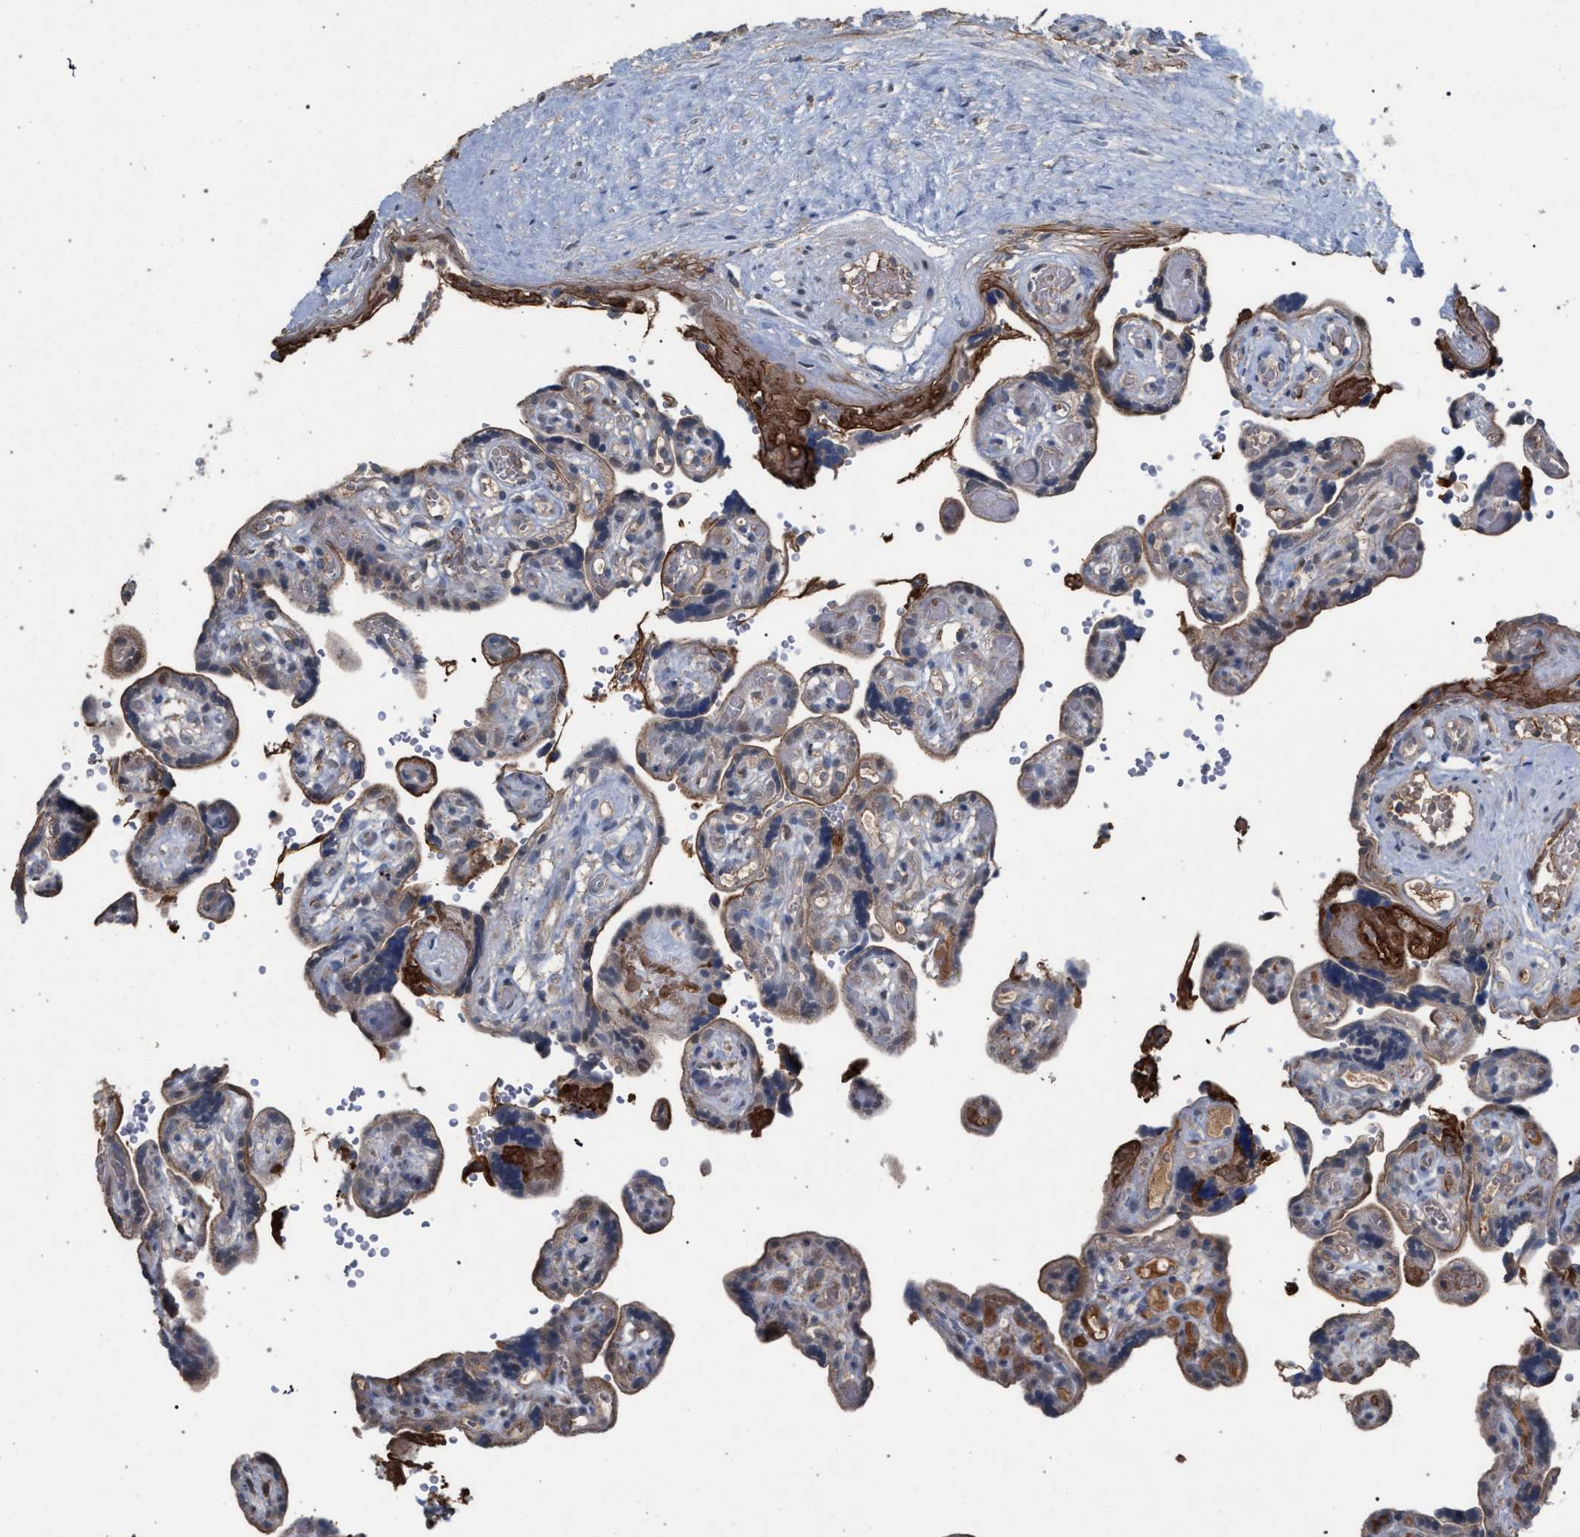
{"staining": {"intensity": "moderate", "quantity": "<25%", "location": "nuclear"}, "tissue": "placenta", "cell_type": "Decidual cells", "image_type": "normal", "snomed": [{"axis": "morphology", "description": "Normal tissue, NOS"}, {"axis": "topography", "description": "Placenta"}], "caption": "Immunohistochemistry histopathology image of unremarkable placenta stained for a protein (brown), which displays low levels of moderate nuclear staining in approximately <25% of decidual cells.", "gene": "TECPR1", "patient": {"sex": "female", "age": 30}}